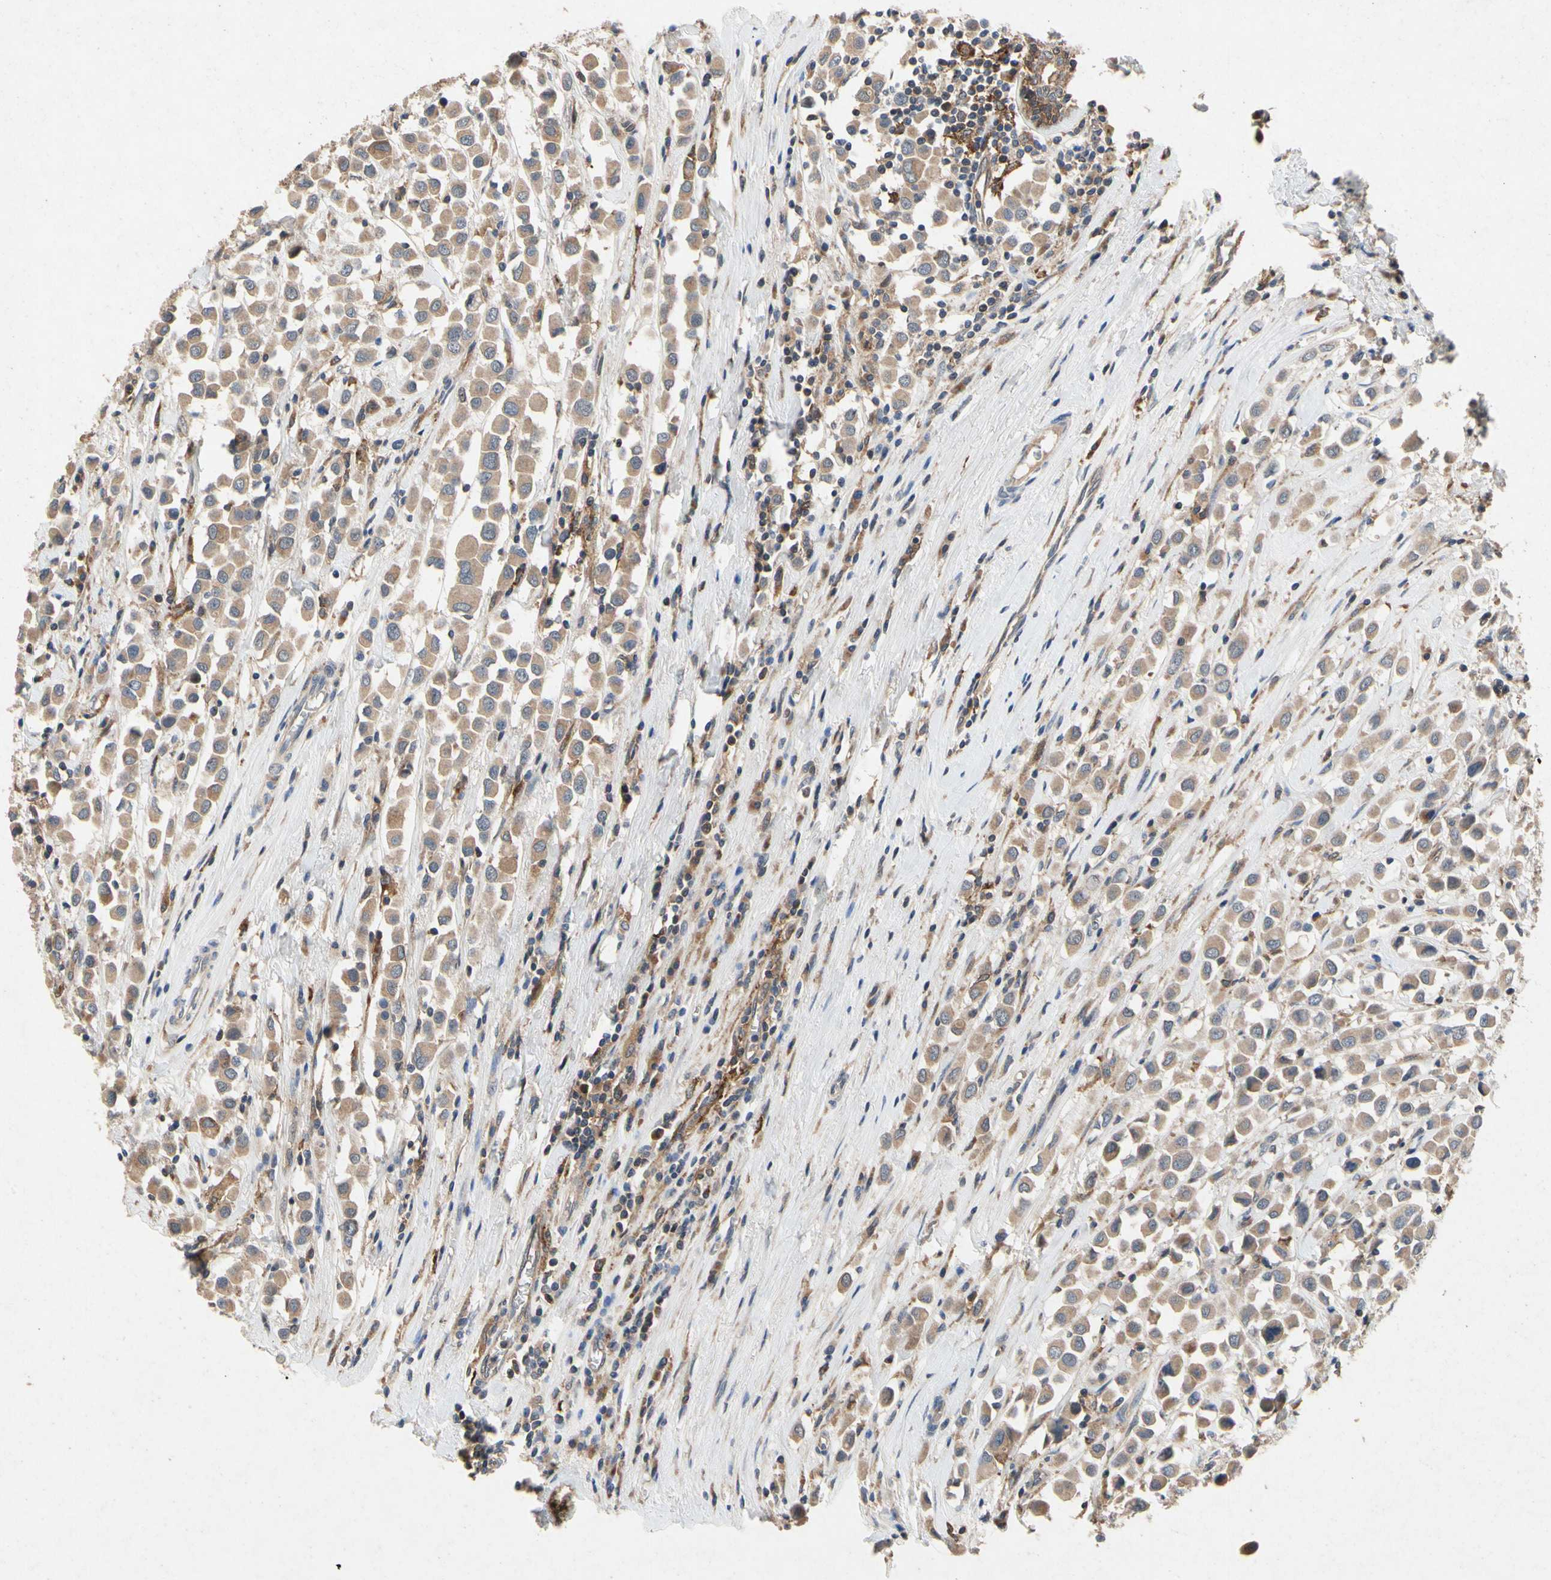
{"staining": {"intensity": "moderate", "quantity": ">75%", "location": "cytoplasmic/membranous"}, "tissue": "breast cancer", "cell_type": "Tumor cells", "image_type": "cancer", "snomed": [{"axis": "morphology", "description": "Duct carcinoma"}, {"axis": "topography", "description": "Breast"}], "caption": "A photomicrograph of human breast cancer (infiltrating ductal carcinoma) stained for a protein exhibits moderate cytoplasmic/membranous brown staining in tumor cells. The staining is performed using DAB (3,3'-diaminobenzidine) brown chromogen to label protein expression. The nuclei are counter-stained blue using hematoxylin.", "gene": "RPS6KA1", "patient": {"sex": "female", "age": 61}}